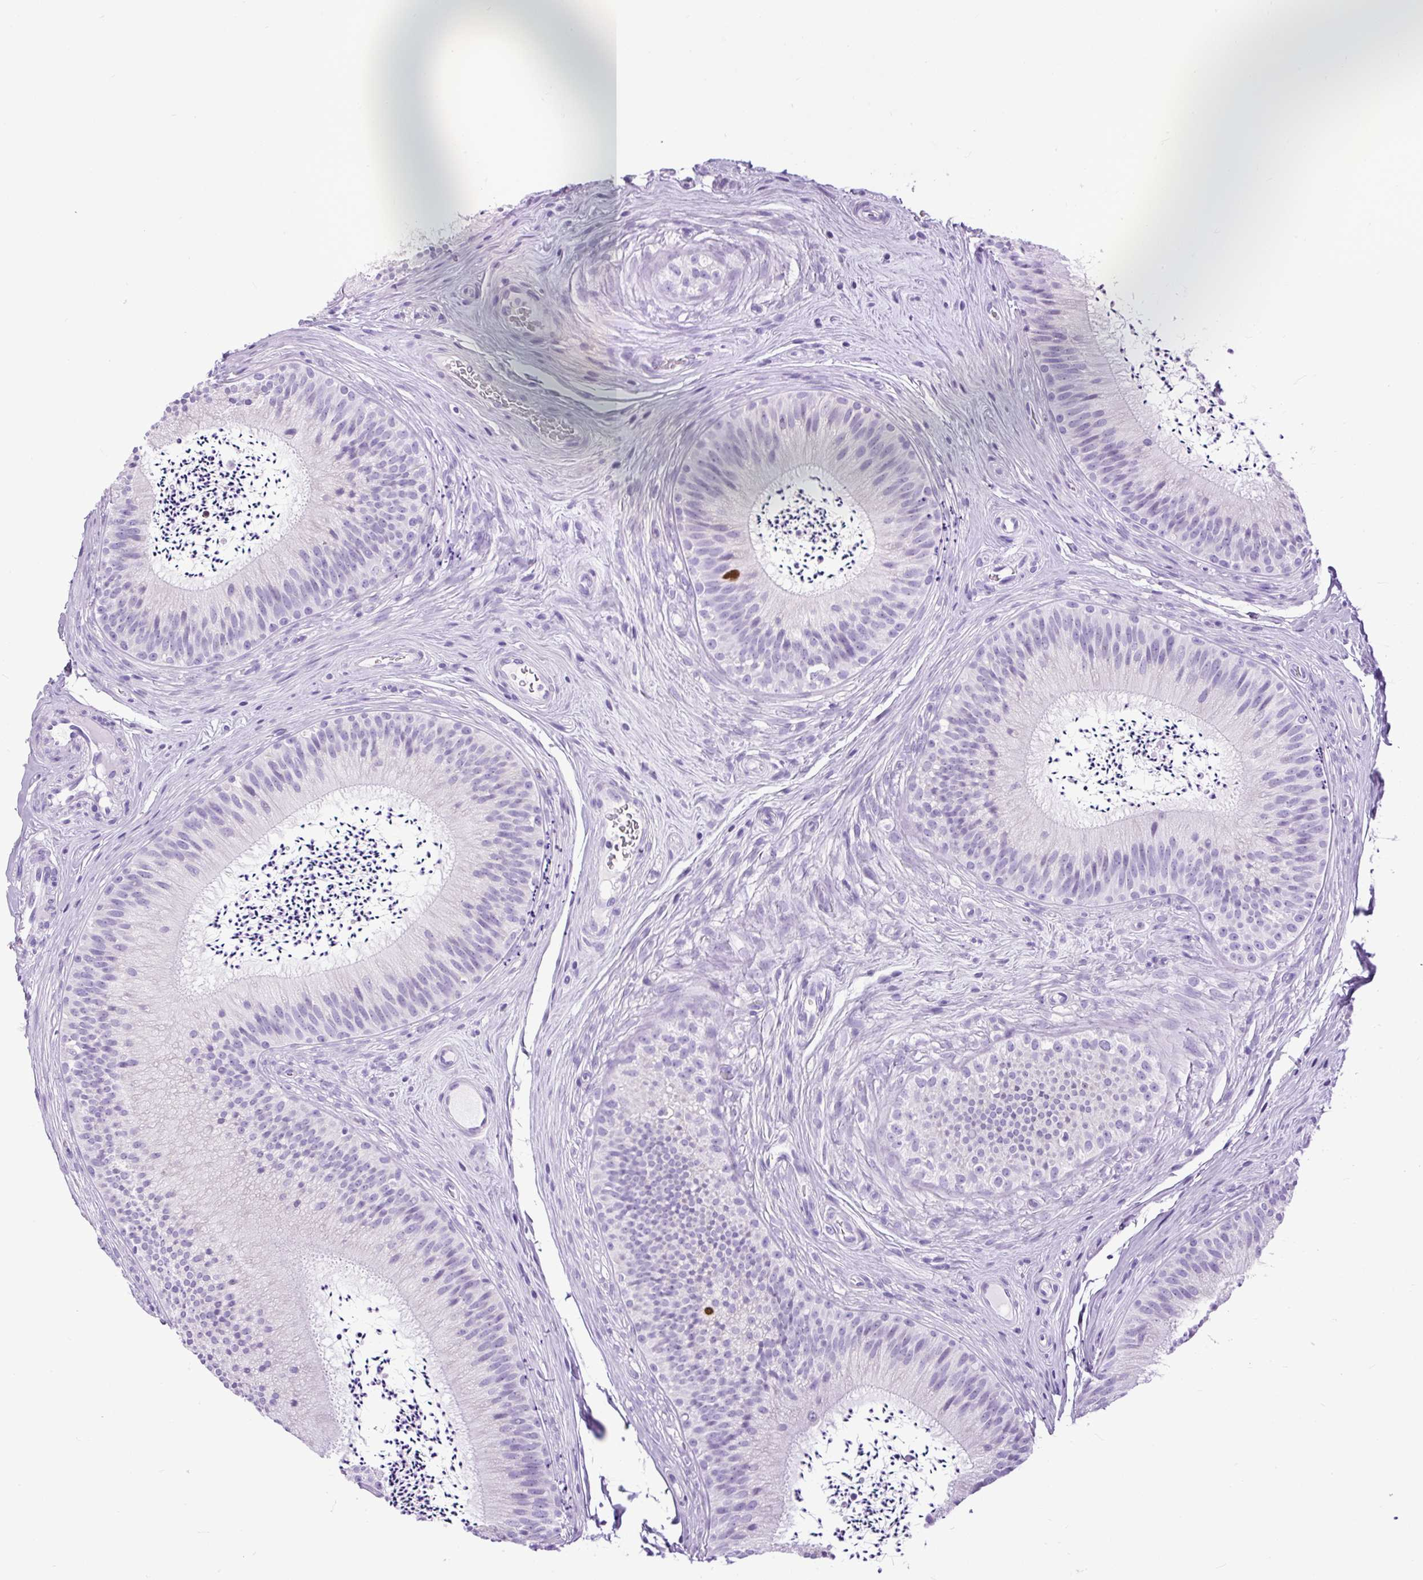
{"staining": {"intensity": "moderate", "quantity": "<25%", "location": "nuclear"}, "tissue": "epididymis", "cell_type": "Glandular cells", "image_type": "normal", "snomed": [{"axis": "morphology", "description": "Normal tissue, NOS"}, {"axis": "topography", "description": "Epididymis"}], "caption": "A low amount of moderate nuclear expression is present in about <25% of glandular cells in benign epididymis. The protein is stained brown, and the nuclei are stained in blue (DAB (3,3'-diaminobenzidine) IHC with brightfield microscopy, high magnification).", "gene": "RACGAP1", "patient": {"sex": "male", "age": 24}}